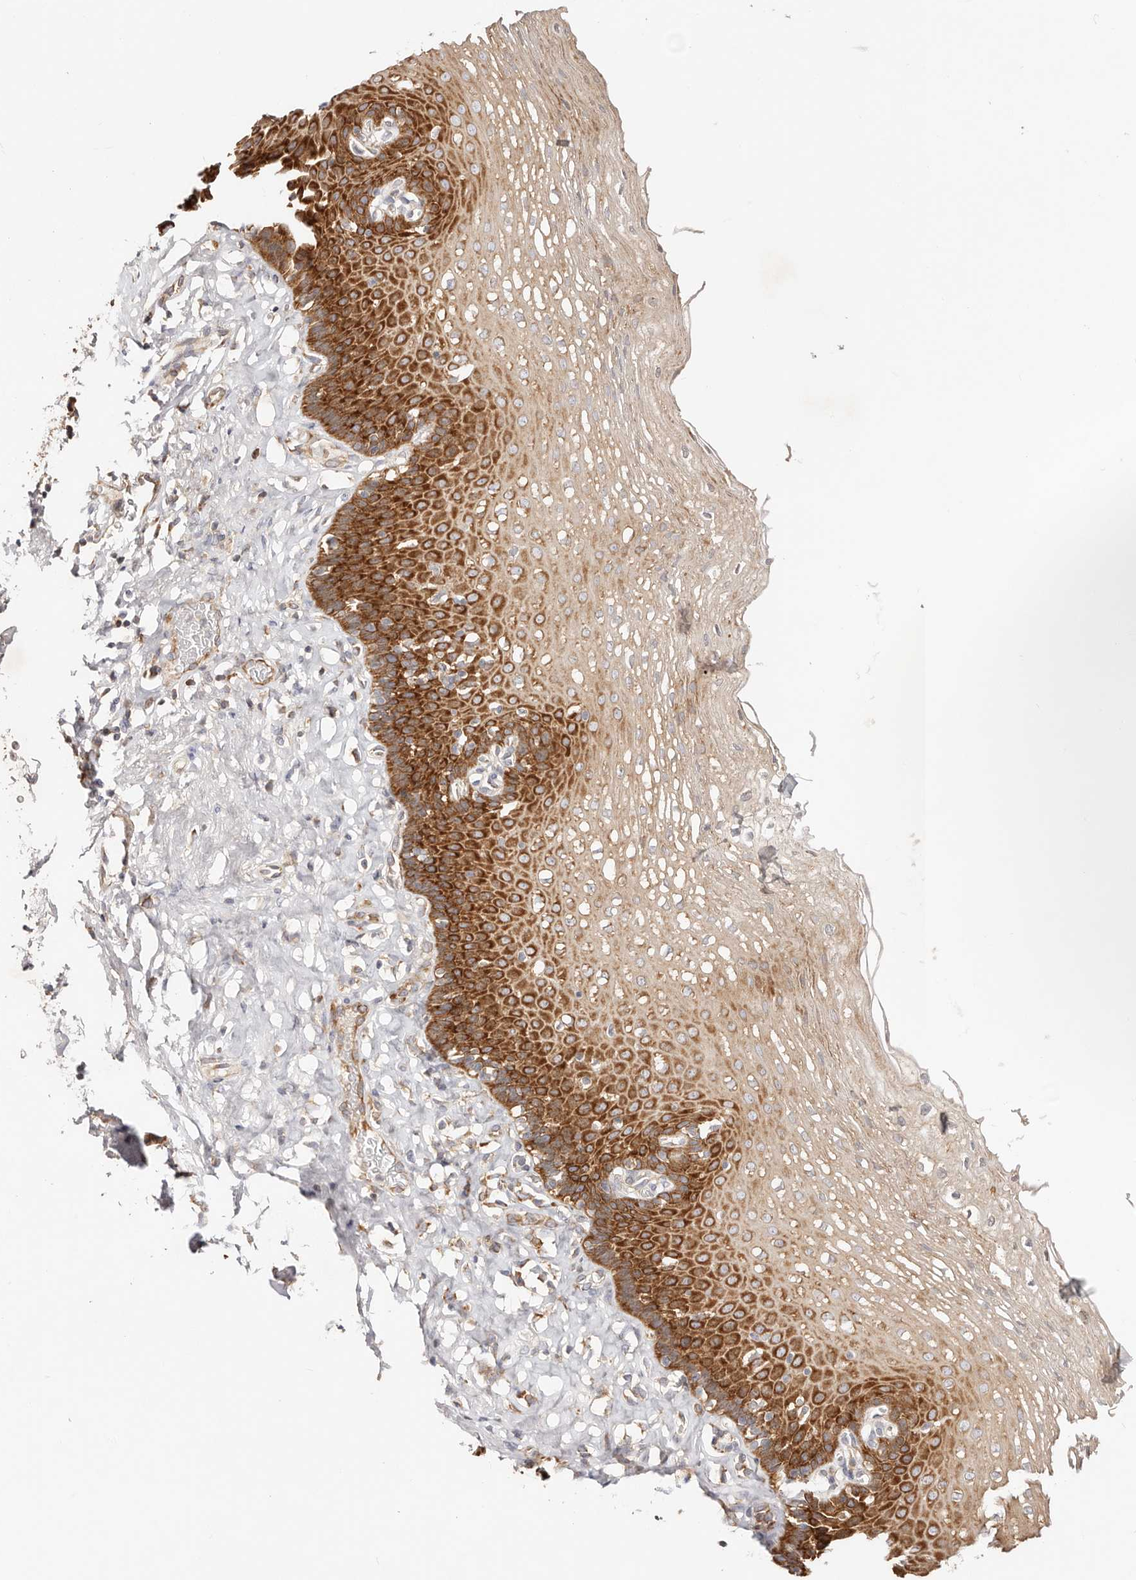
{"staining": {"intensity": "strong", "quantity": "25%-75%", "location": "cytoplasmic/membranous"}, "tissue": "esophagus", "cell_type": "Squamous epithelial cells", "image_type": "normal", "snomed": [{"axis": "morphology", "description": "Normal tissue, NOS"}, {"axis": "topography", "description": "Esophagus"}], "caption": "Immunohistochemical staining of benign human esophagus displays strong cytoplasmic/membranous protein expression in approximately 25%-75% of squamous epithelial cells. (DAB (3,3'-diaminobenzidine) IHC with brightfield microscopy, high magnification).", "gene": "GNA13", "patient": {"sex": "female", "age": 66}}